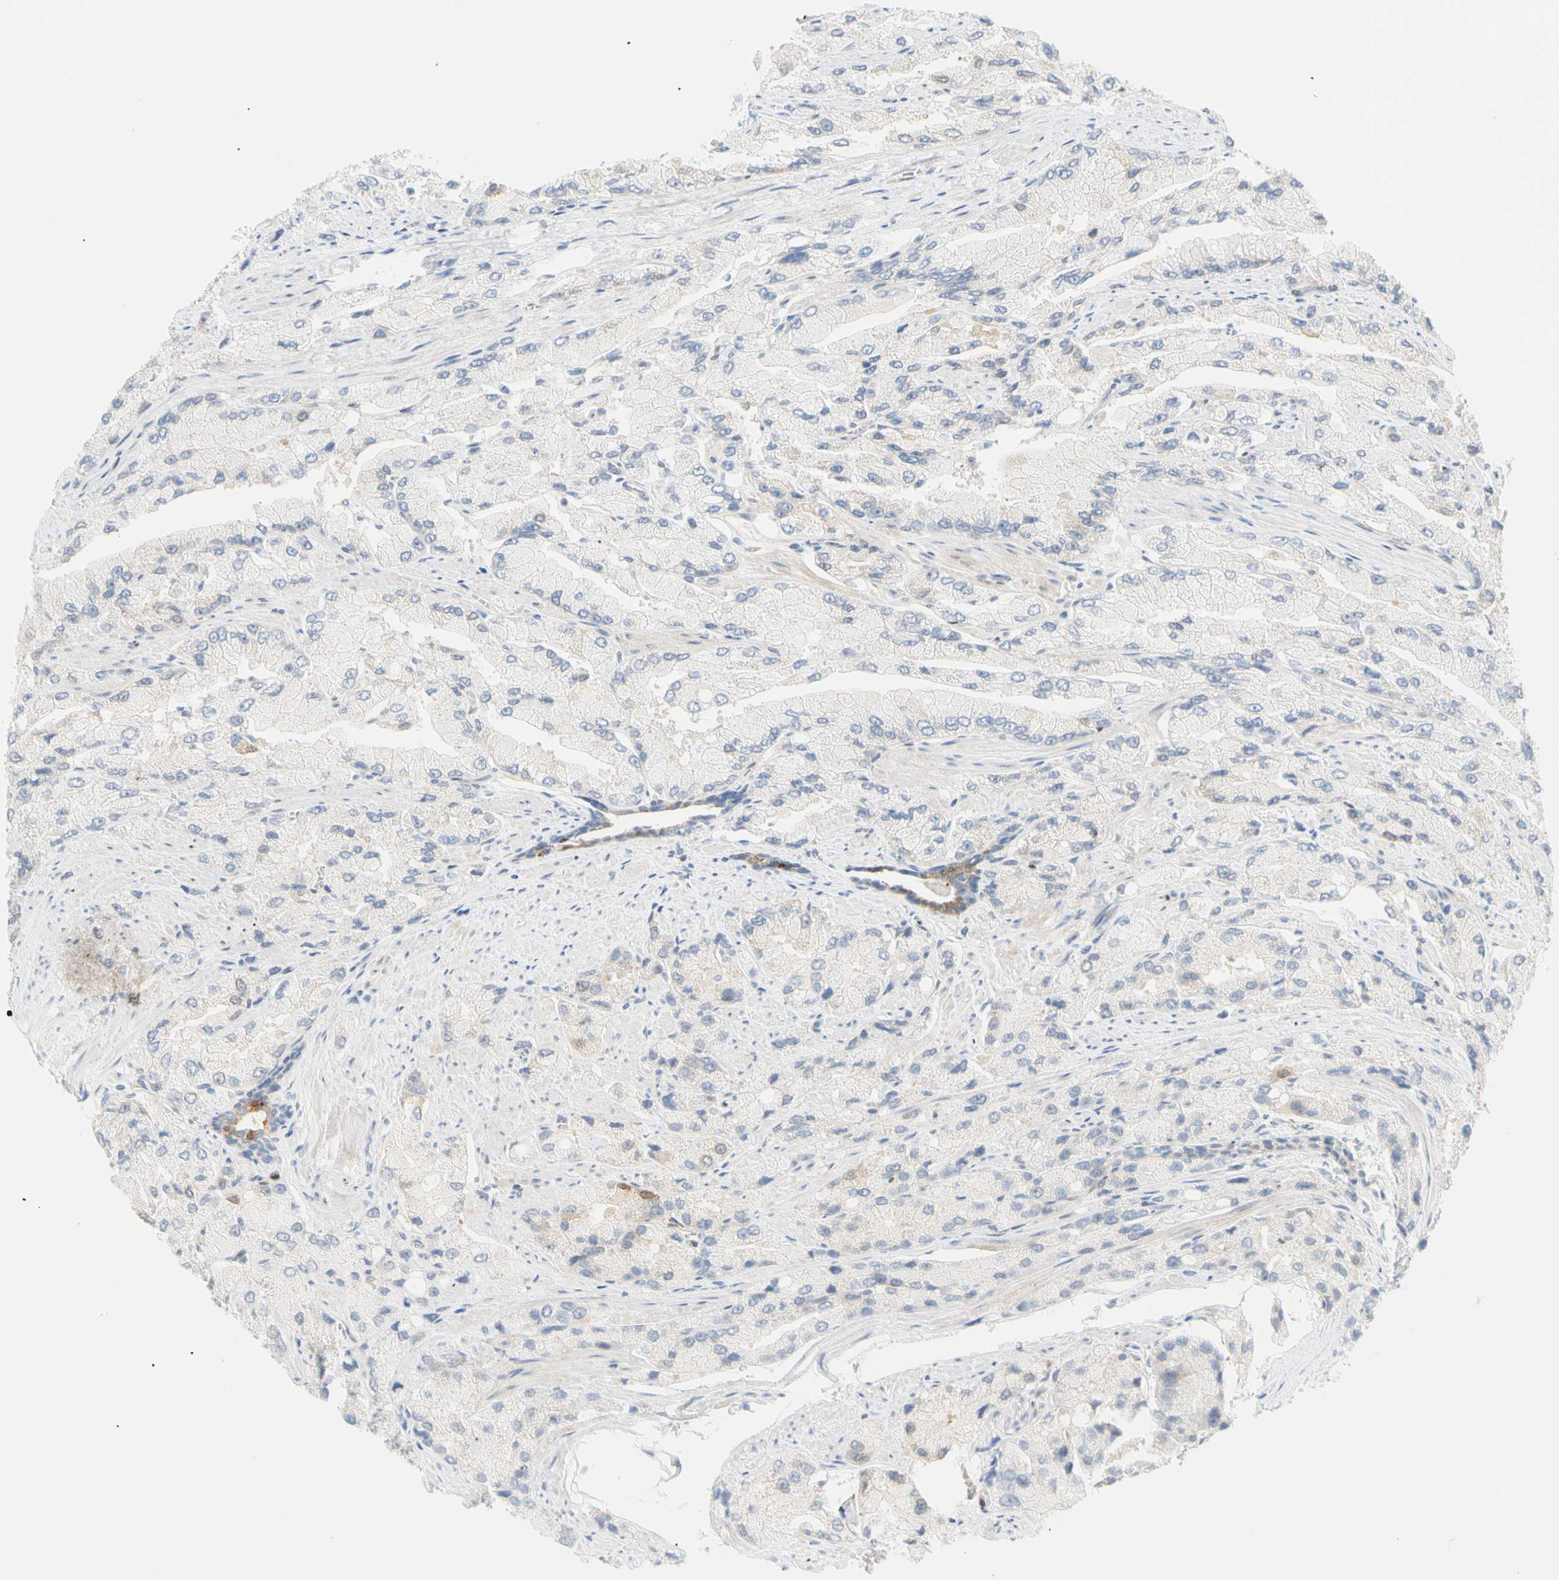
{"staining": {"intensity": "weak", "quantity": "<25%", "location": "cytoplasmic/membranous"}, "tissue": "prostate cancer", "cell_type": "Tumor cells", "image_type": "cancer", "snomed": [{"axis": "morphology", "description": "Adenocarcinoma, High grade"}, {"axis": "topography", "description": "Prostate"}], "caption": "Micrograph shows no significant protein expression in tumor cells of prostate cancer.", "gene": "SELENBP1", "patient": {"sex": "male", "age": 58}}